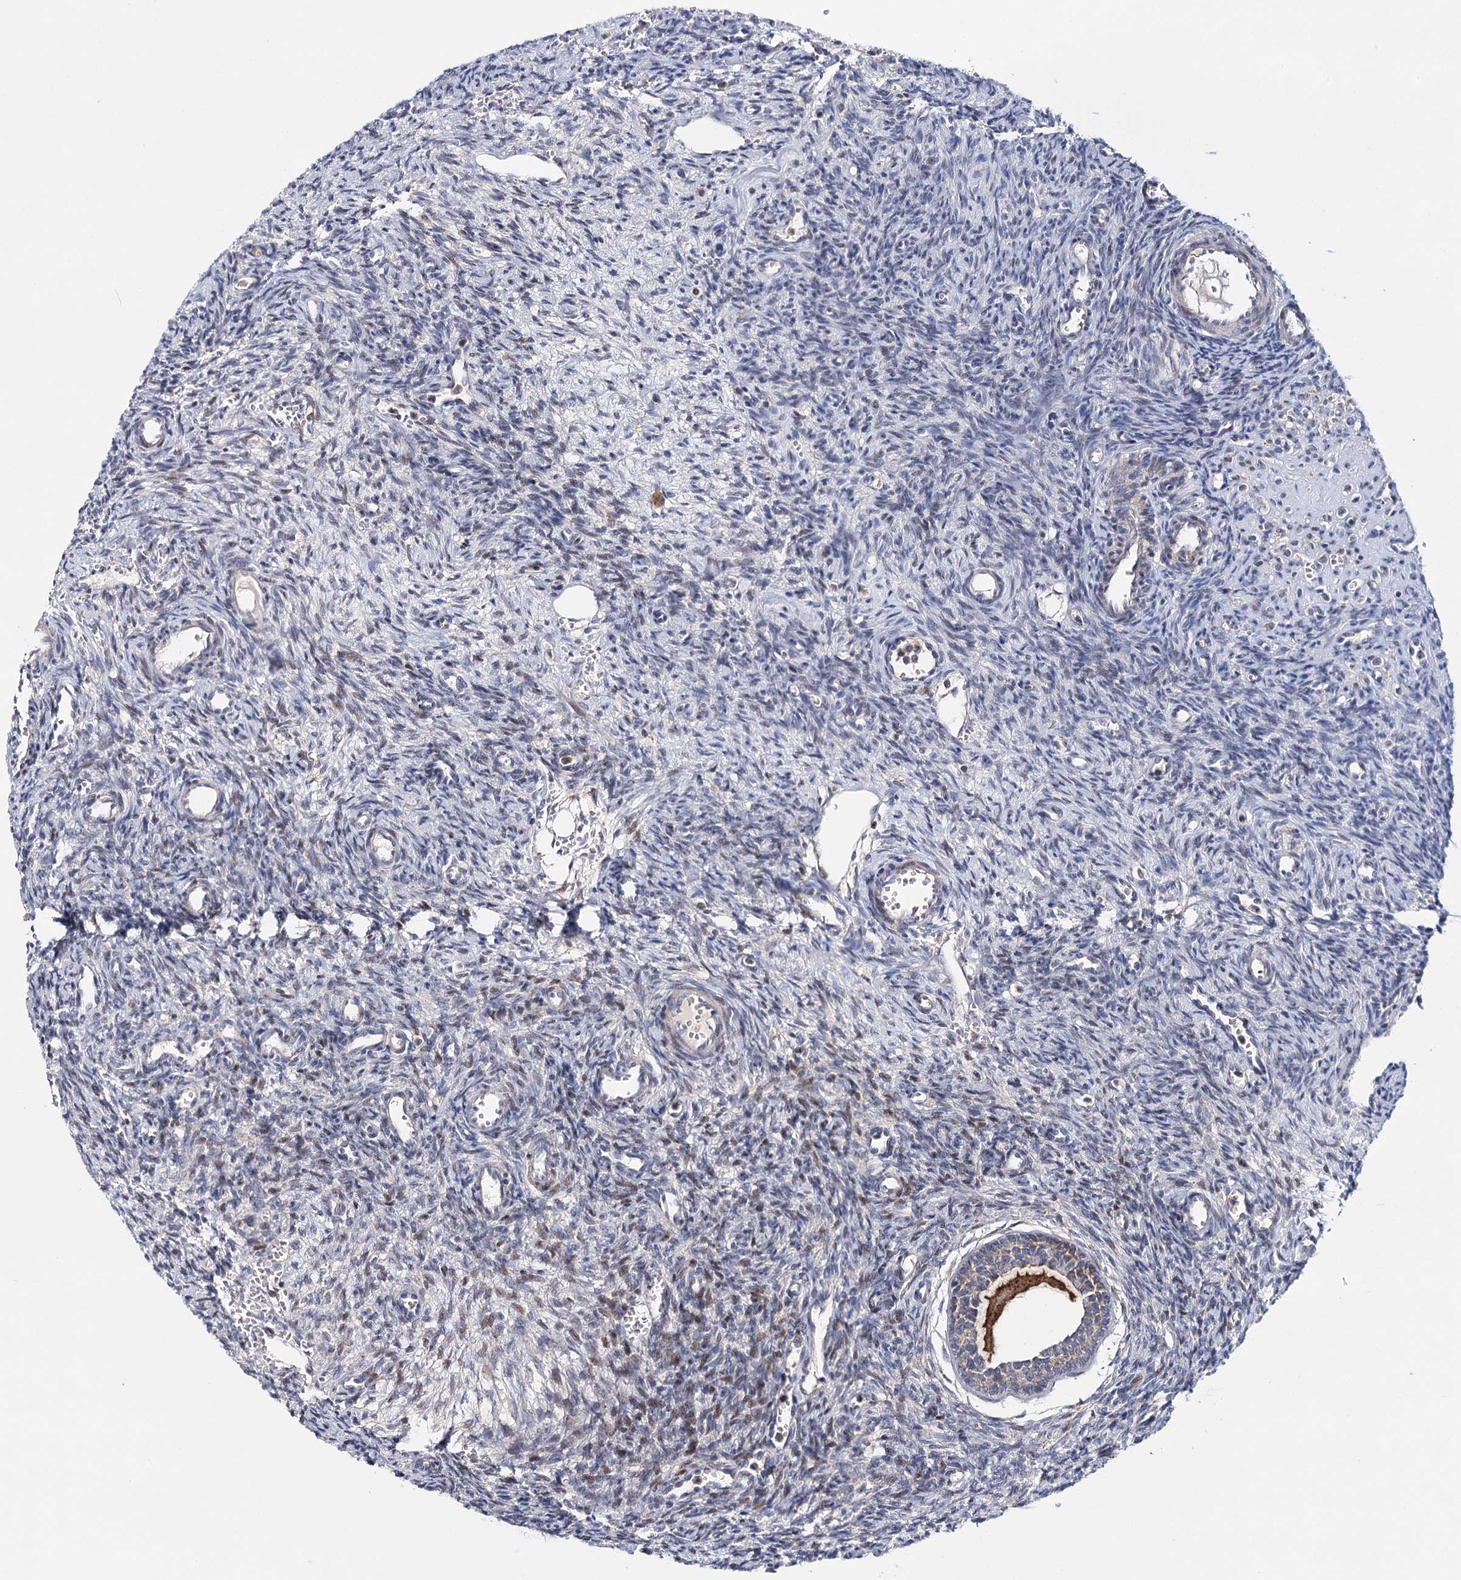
{"staining": {"intensity": "negative", "quantity": "none", "location": "none"}, "tissue": "ovary", "cell_type": "Follicle cells", "image_type": "normal", "snomed": [{"axis": "morphology", "description": "Normal tissue, NOS"}, {"axis": "topography", "description": "Ovary"}], "caption": "A histopathology image of ovary stained for a protein displays no brown staining in follicle cells.", "gene": "CFAP46", "patient": {"sex": "female", "age": 39}}